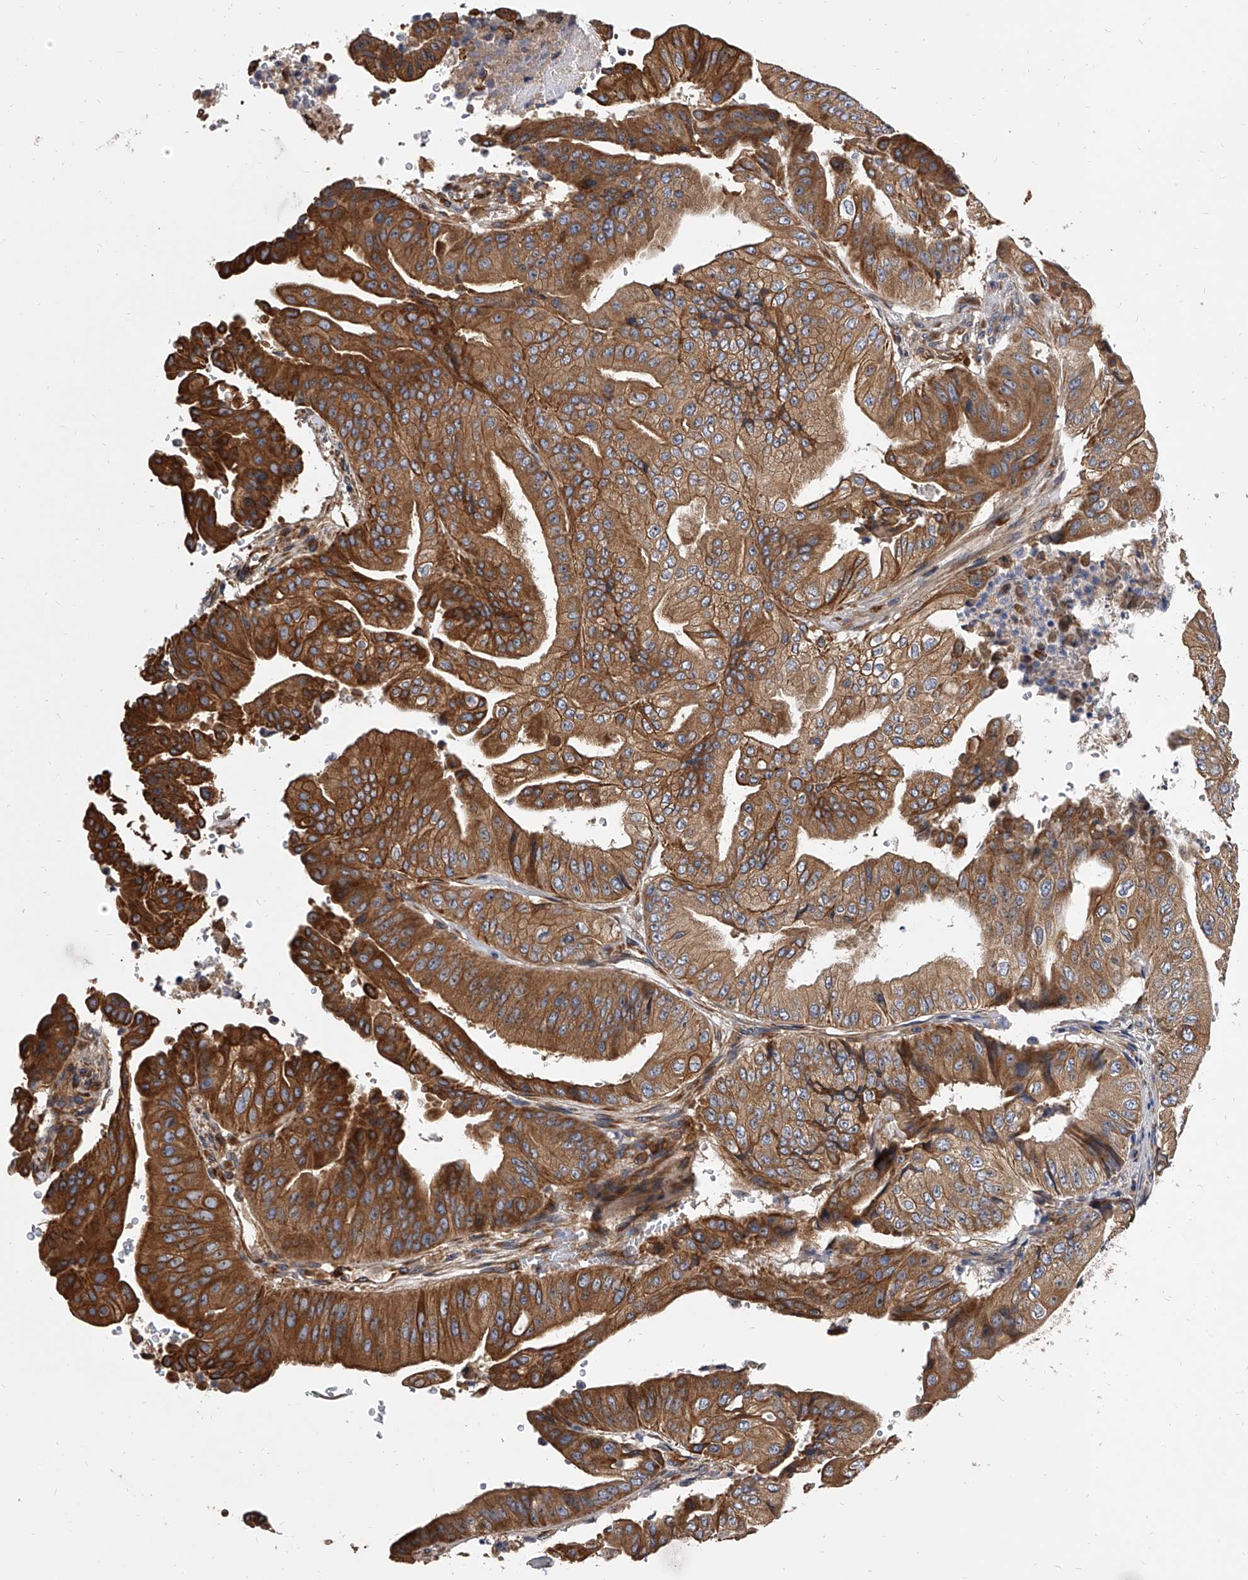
{"staining": {"intensity": "strong", "quantity": ">75%", "location": "cytoplasmic/membranous"}, "tissue": "pancreatic cancer", "cell_type": "Tumor cells", "image_type": "cancer", "snomed": [{"axis": "morphology", "description": "Adenocarcinoma, NOS"}, {"axis": "topography", "description": "Pancreas"}], "caption": "Protein staining of pancreatic cancer (adenocarcinoma) tissue displays strong cytoplasmic/membranous expression in about >75% of tumor cells.", "gene": "EXOC4", "patient": {"sex": "female", "age": 77}}